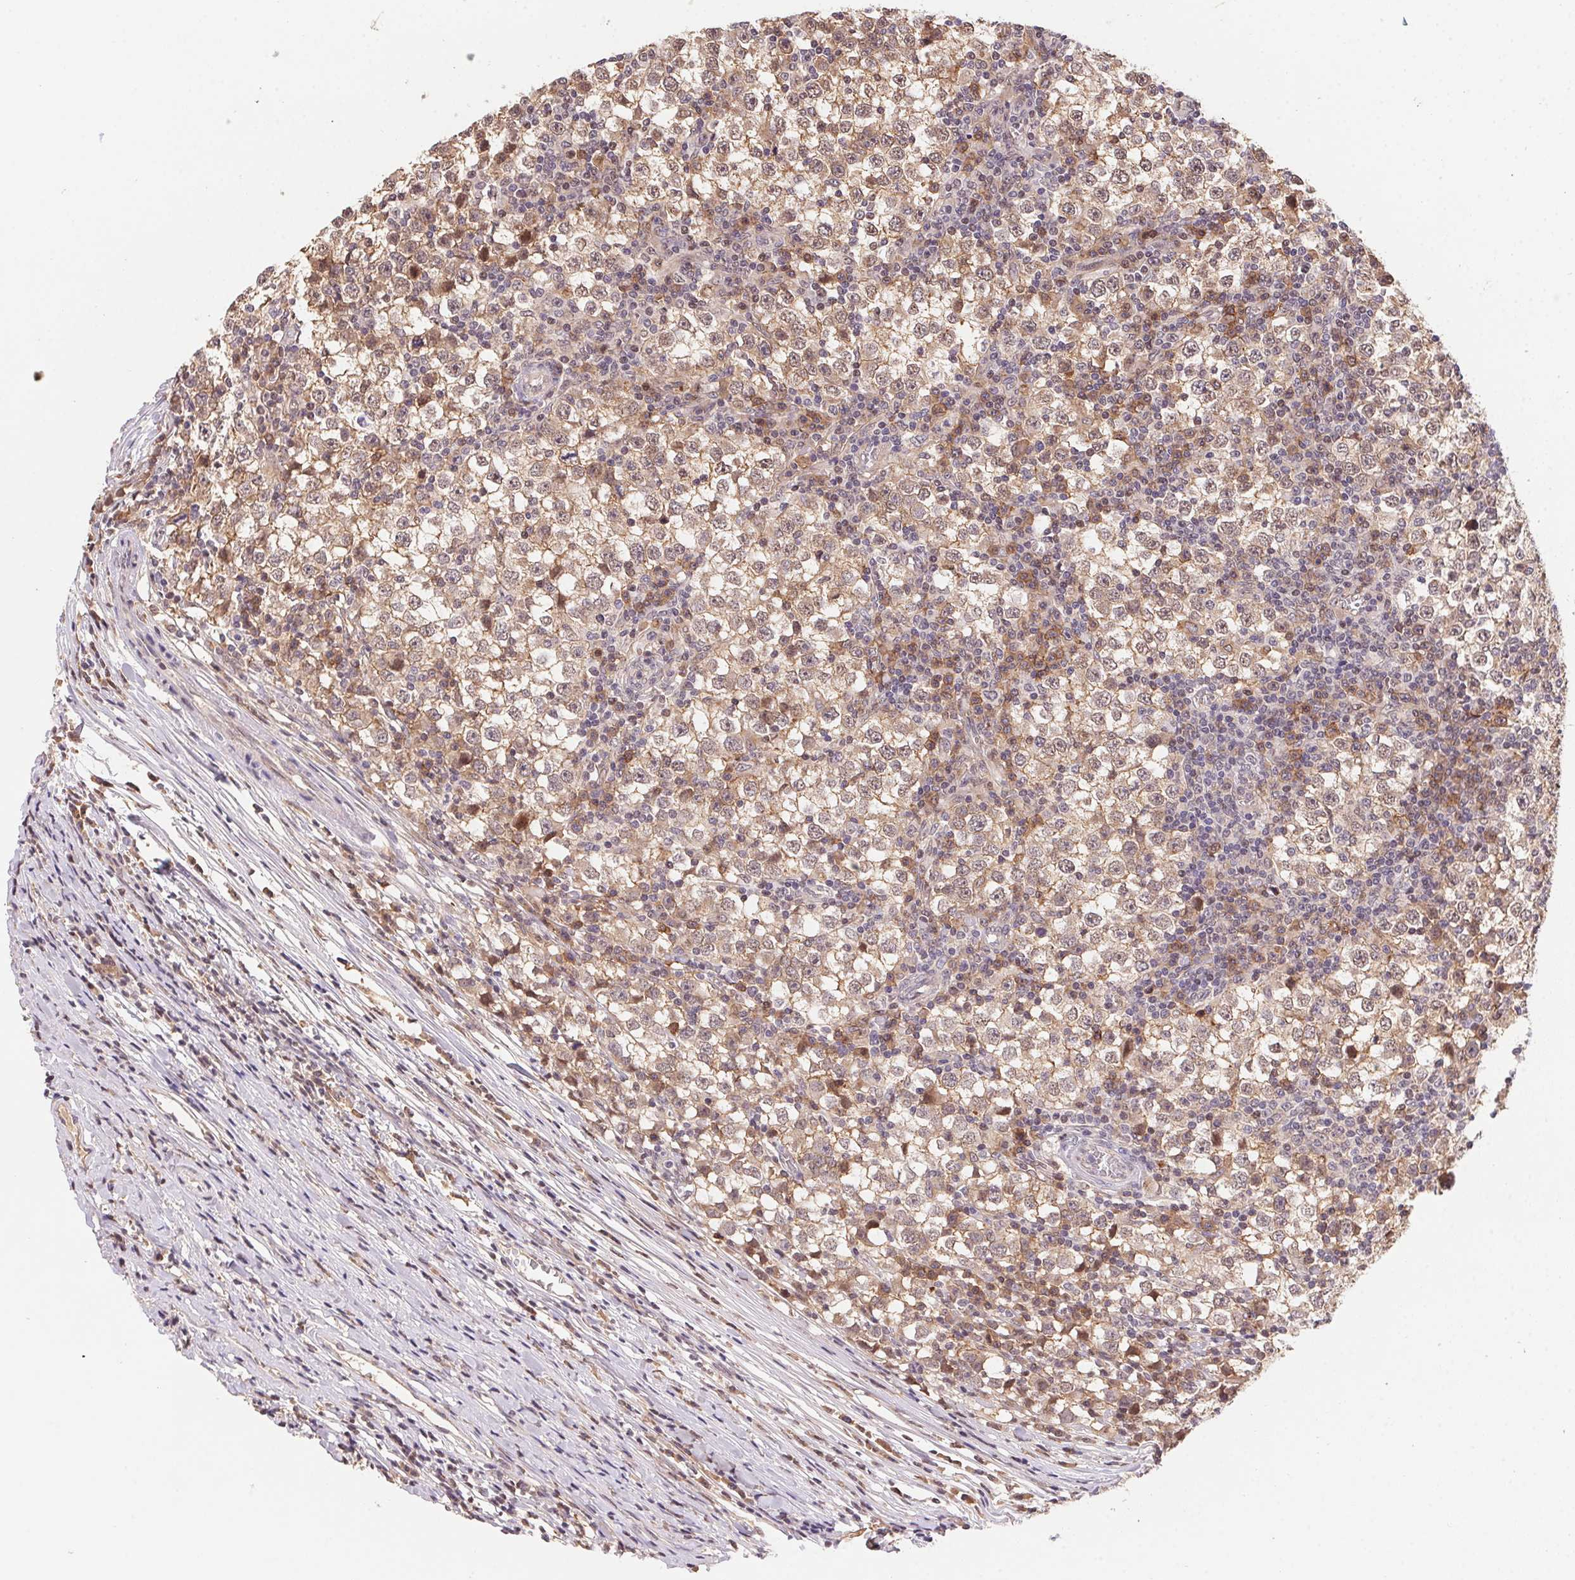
{"staining": {"intensity": "weak", "quantity": ">75%", "location": "cytoplasmic/membranous"}, "tissue": "testis cancer", "cell_type": "Tumor cells", "image_type": "cancer", "snomed": [{"axis": "morphology", "description": "Seminoma, NOS"}, {"axis": "topography", "description": "Testis"}], "caption": "Human seminoma (testis) stained for a protein (brown) shows weak cytoplasmic/membranous positive positivity in about >75% of tumor cells.", "gene": "SLC52A2", "patient": {"sex": "male", "age": 65}}